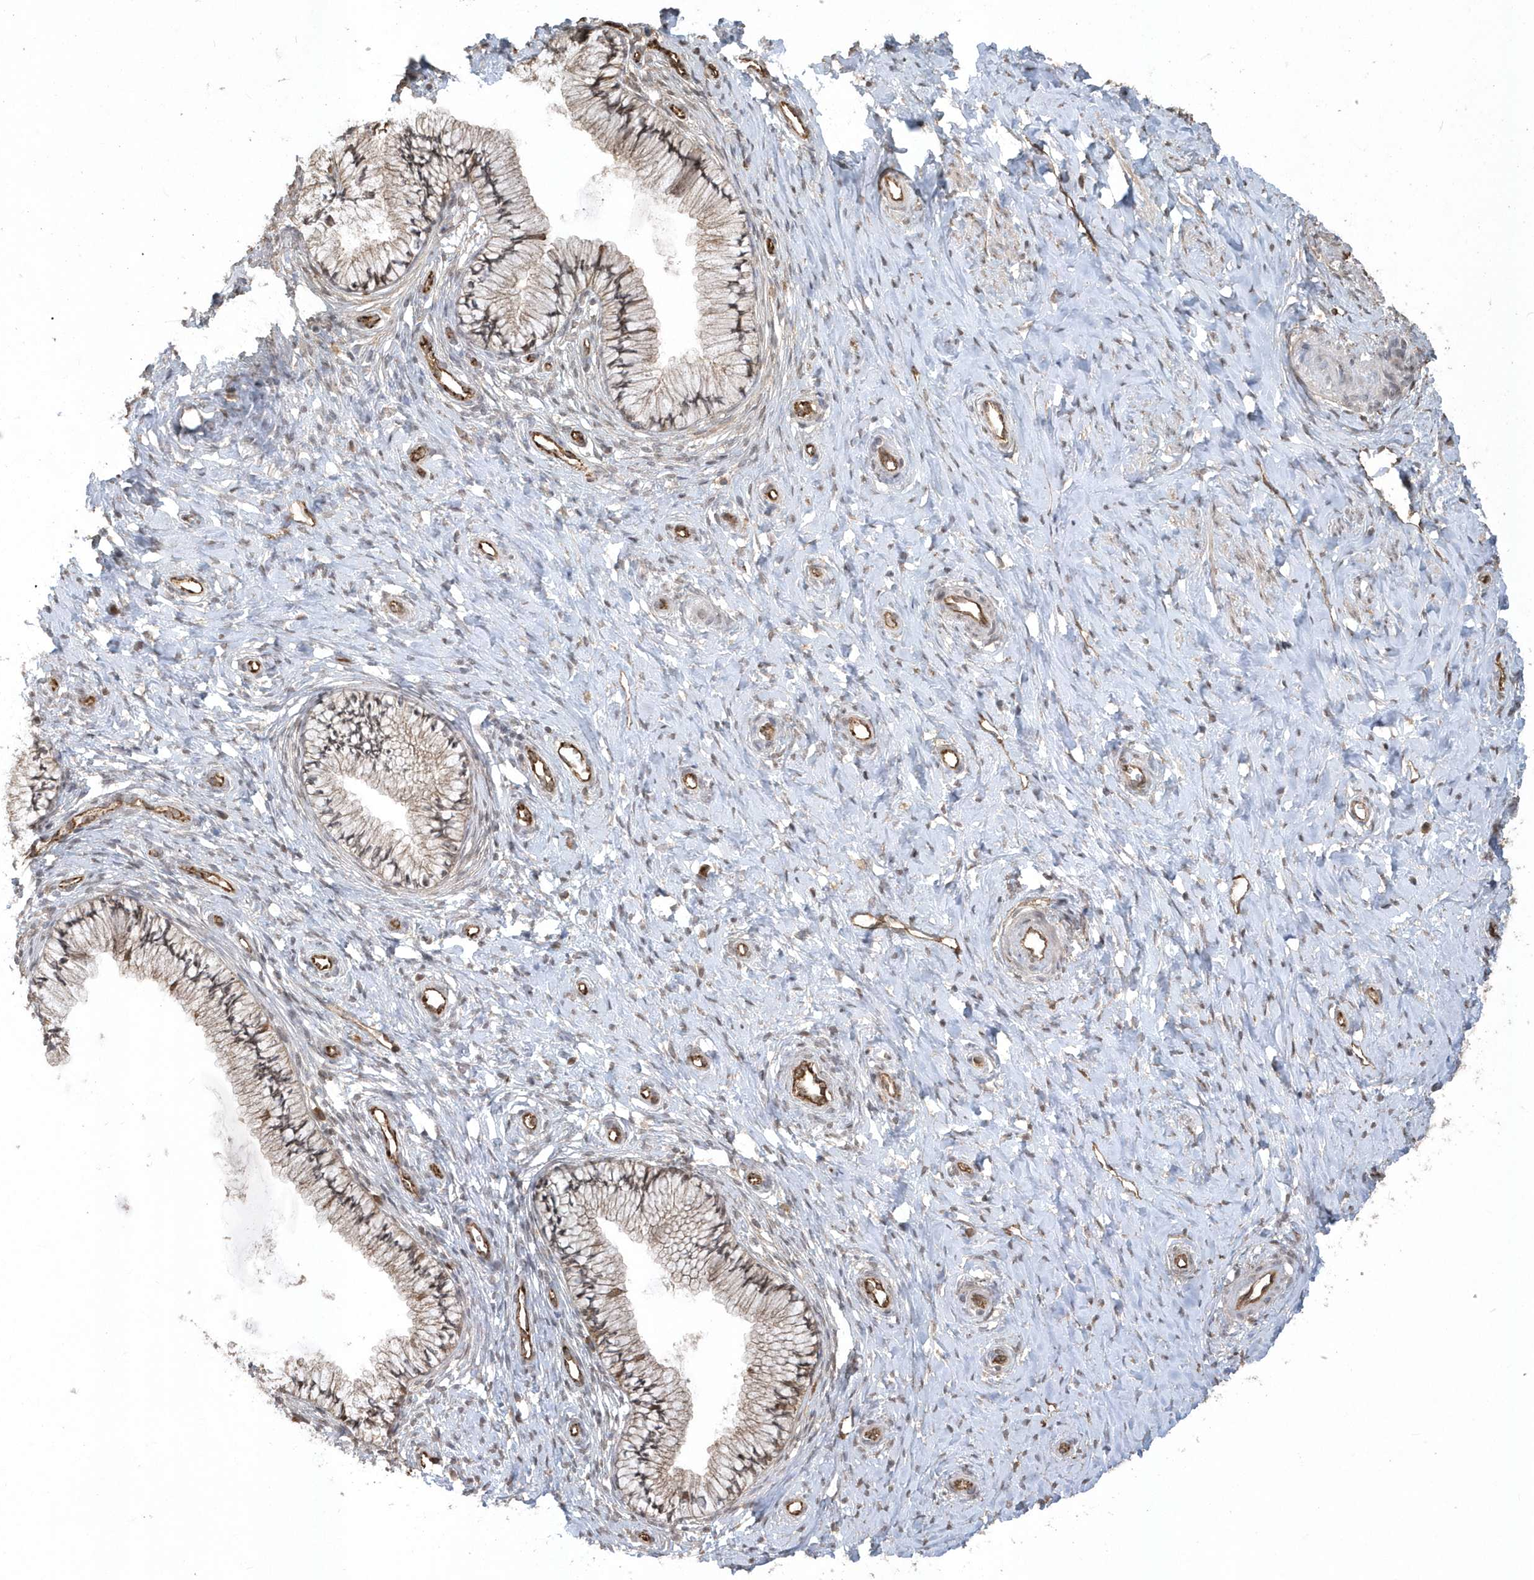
{"staining": {"intensity": "moderate", "quantity": ">75%", "location": "cytoplasmic/membranous"}, "tissue": "cervix", "cell_type": "Glandular cells", "image_type": "normal", "snomed": [{"axis": "morphology", "description": "Normal tissue, NOS"}, {"axis": "topography", "description": "Cervix"}], "caption": "Unremarkable cervix displays moderate cytoplasmic/membranous positivity in about >75% of glandular cells.", "gene": "HERPUD1", "patient": {"sex": "female", "age": 36}}